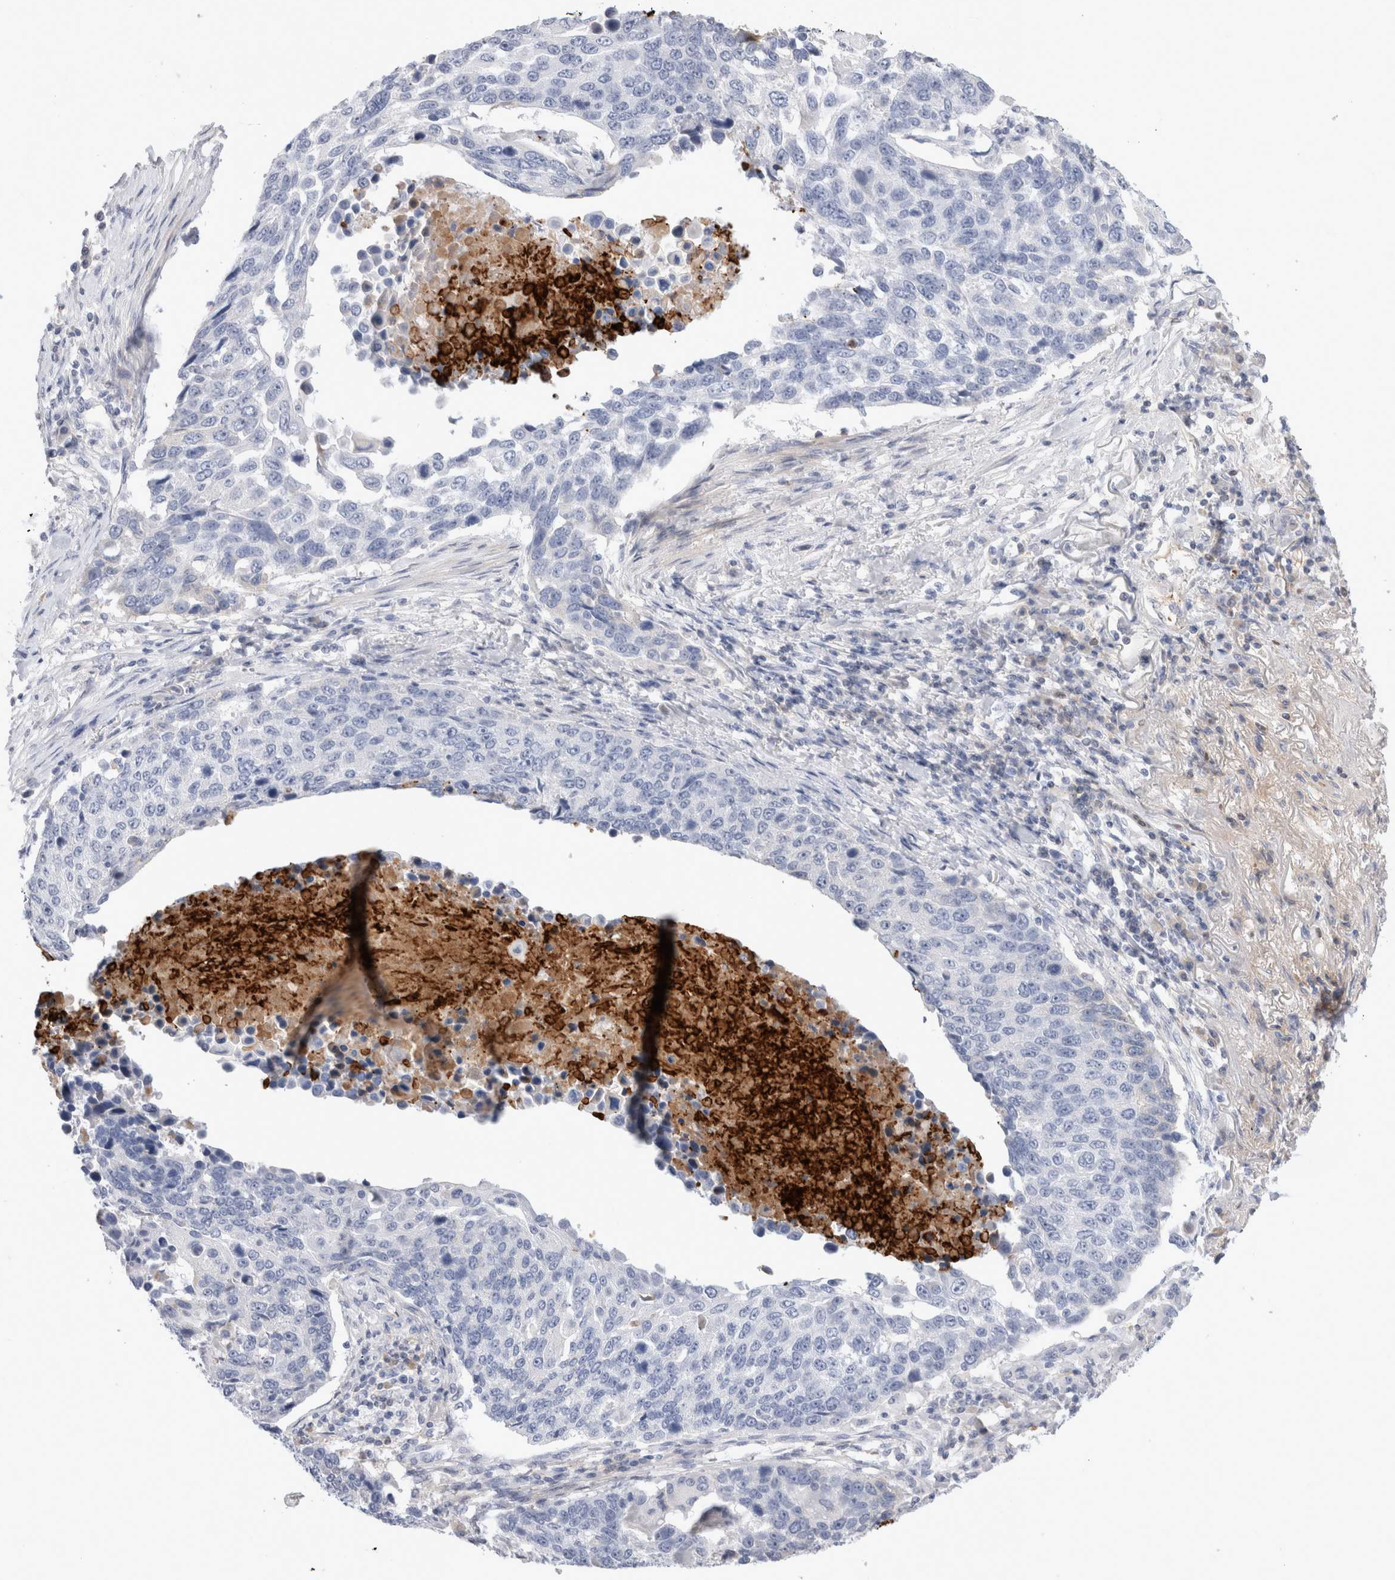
{"staining": {"intensity": "negative", "quantity": "none", "location": "none"}, "tissue": "lung cancer", "cell_type": "Tumor cells", "image_type": "cancer", "snomed": [{"axis": "morphology", "description": "Squamous cell carcinoma, NOS"}, {"axis": "topography", "description": "Lung"}], "caption": "This is a micrograph of IHC staining of lung squamous cell carcinoma, which shows no staining in tumor cells. (Stains: DAB (3,3'-diaminobenzidine) immunohistochemistry (IHC) with hematoxylin counter stain, Microscopy: brightfield microscopy at high magnification).", "gene": "ECHDC2", "patient": {"sex": "male", "age": 66}}